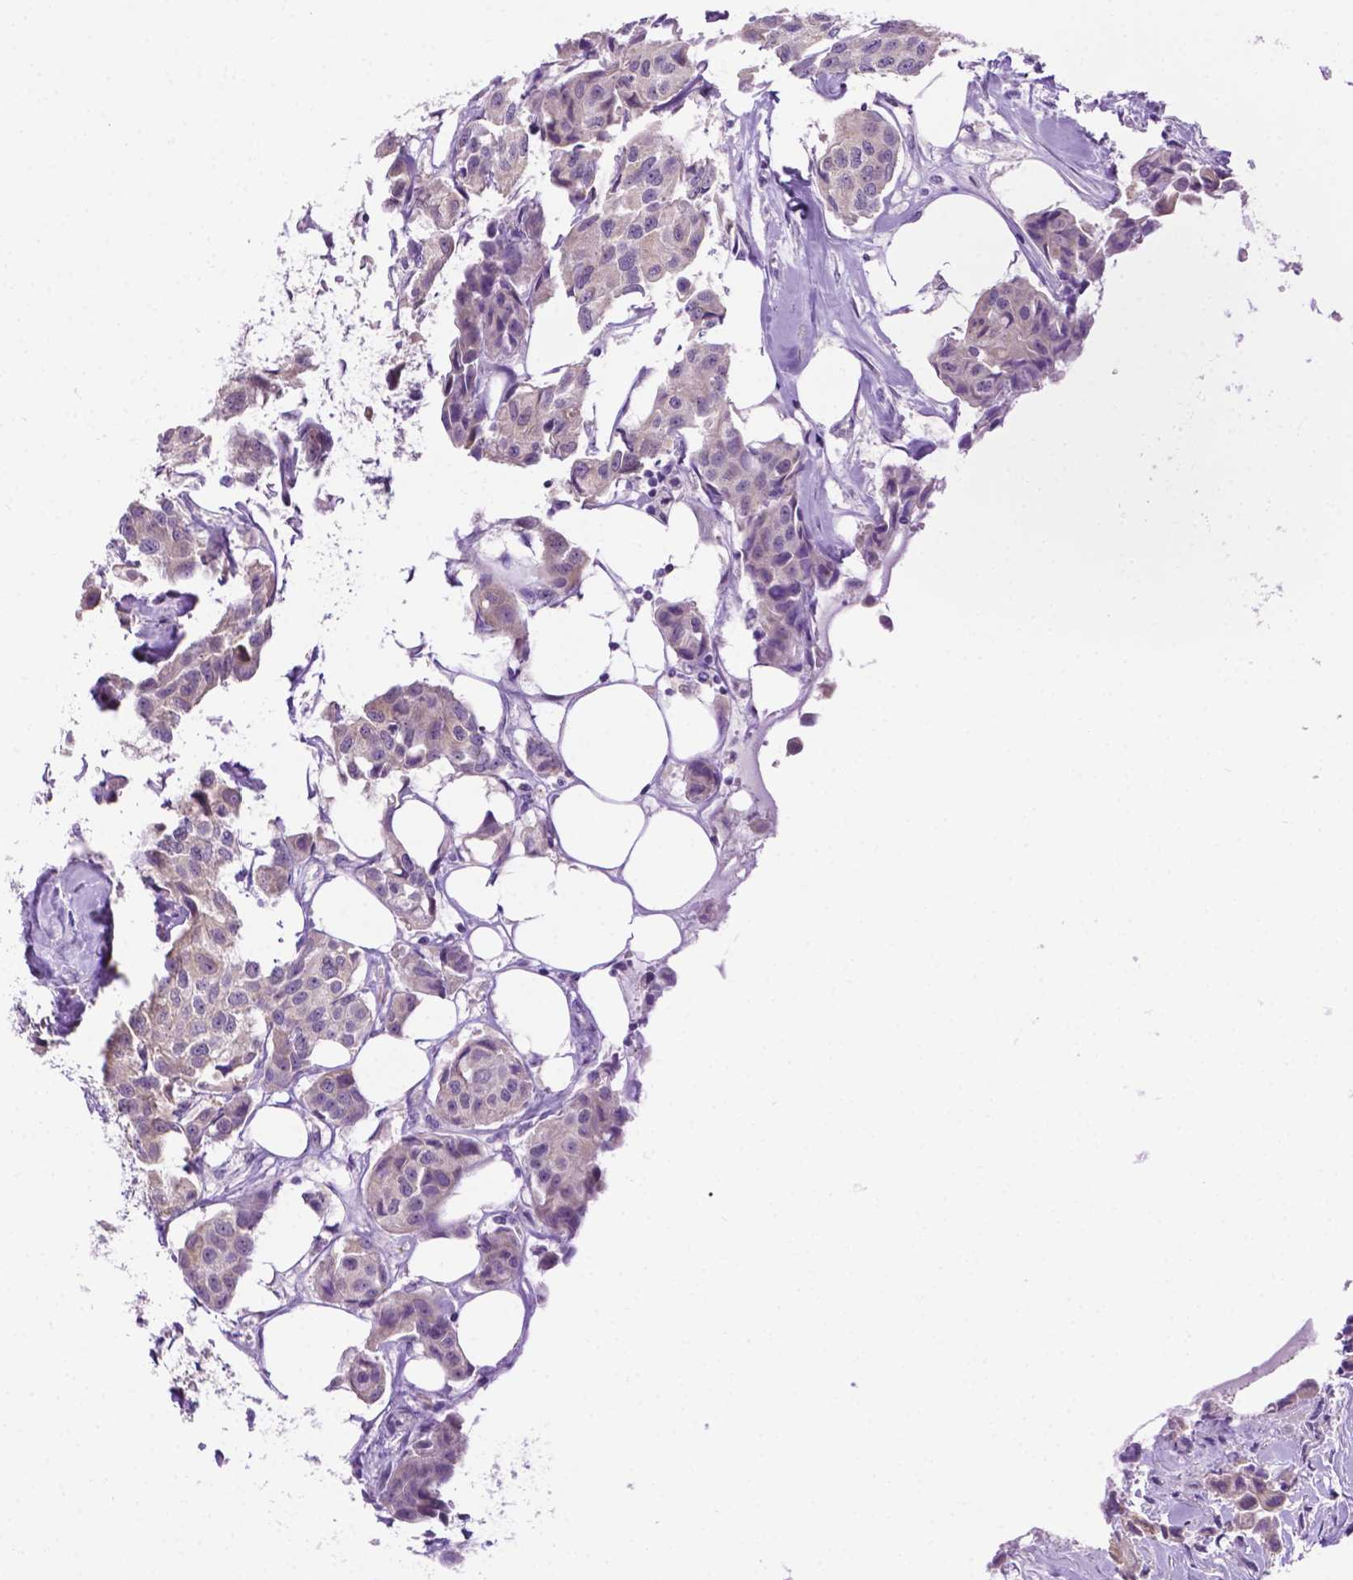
{"staining": {"intensity": "negative", "quantity": "none", "location": "none"}, "tissue": "breast cancer", "cell_type": "Tumor cells", "image_type": "cancer", "snomed": [{"axis": "morphology", "description": "Duct carcinoma"}, {"axis": "topography", "description": "Breast"}, {"axis": "topography", "description": "Lymph node"}], "caption": "Immunohistochemical staining of intraductal carcinoma (breast) reveals no significant staining in tumor cells.", "gene": "MMP27", "patient": {"sex": "female", "age": 80}}